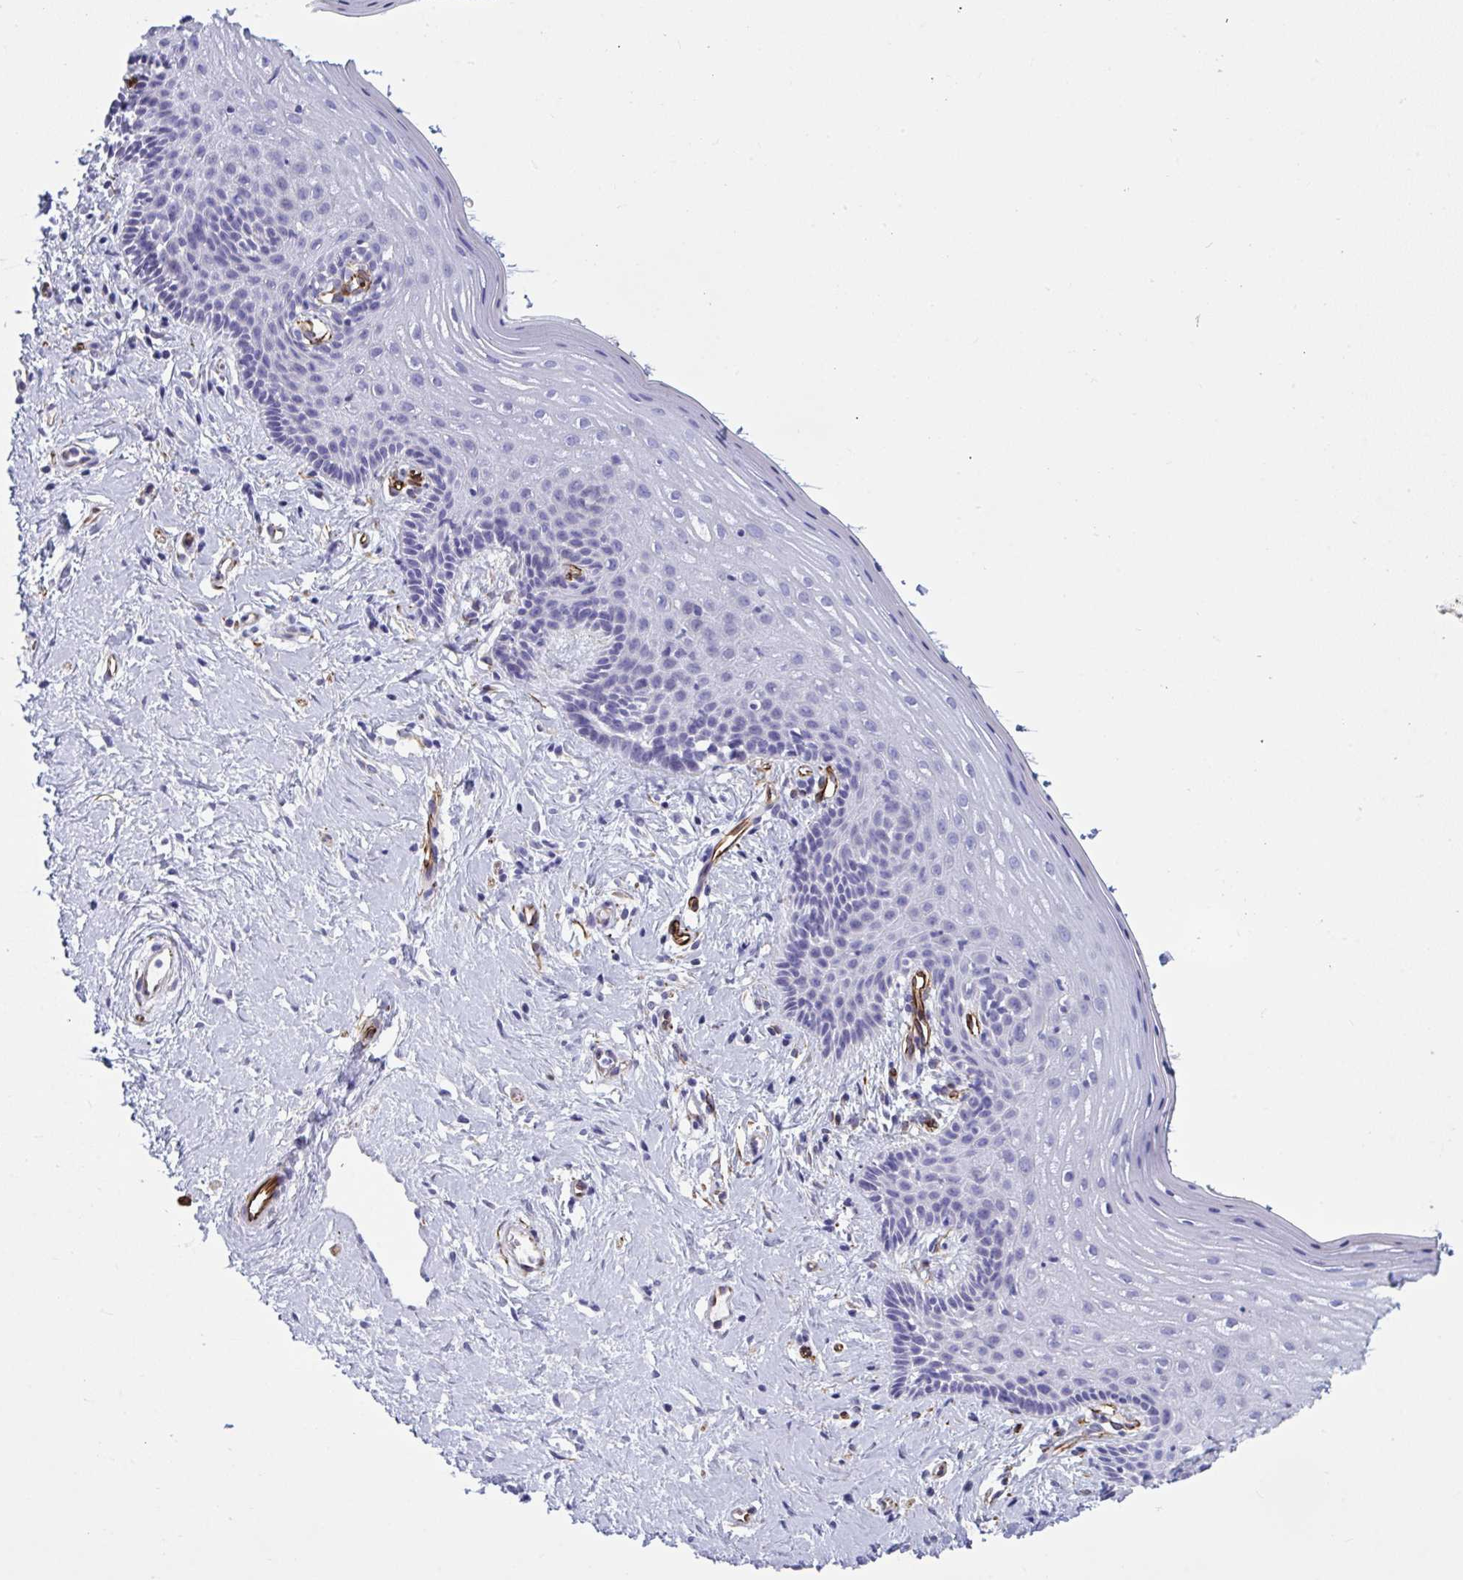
{"staining": {"intensity": "negative", "quantity": "none", "location": "none"}, "tissue": "vagina", "cell_type": "Squamous epithelial cells", "image_type": "normal", "snomed": [{"axis": "morphology", "description": "Normal tissue, NOS"}, {"axis": "topography", "description": "Vagina"}], "caption": "A high-resolution micrograph shows immunohistochemistry (IHC) staining of benign vagina, which displays no significant expression in squamous epithelial cells. (Stains: DAB immunohistochemistry with hematoxylin counter stain, Microscopy: brightfield microscopy at high magnification).", "gene": "SLC35B1", "patient": {"sex": "female", "age": 42}}